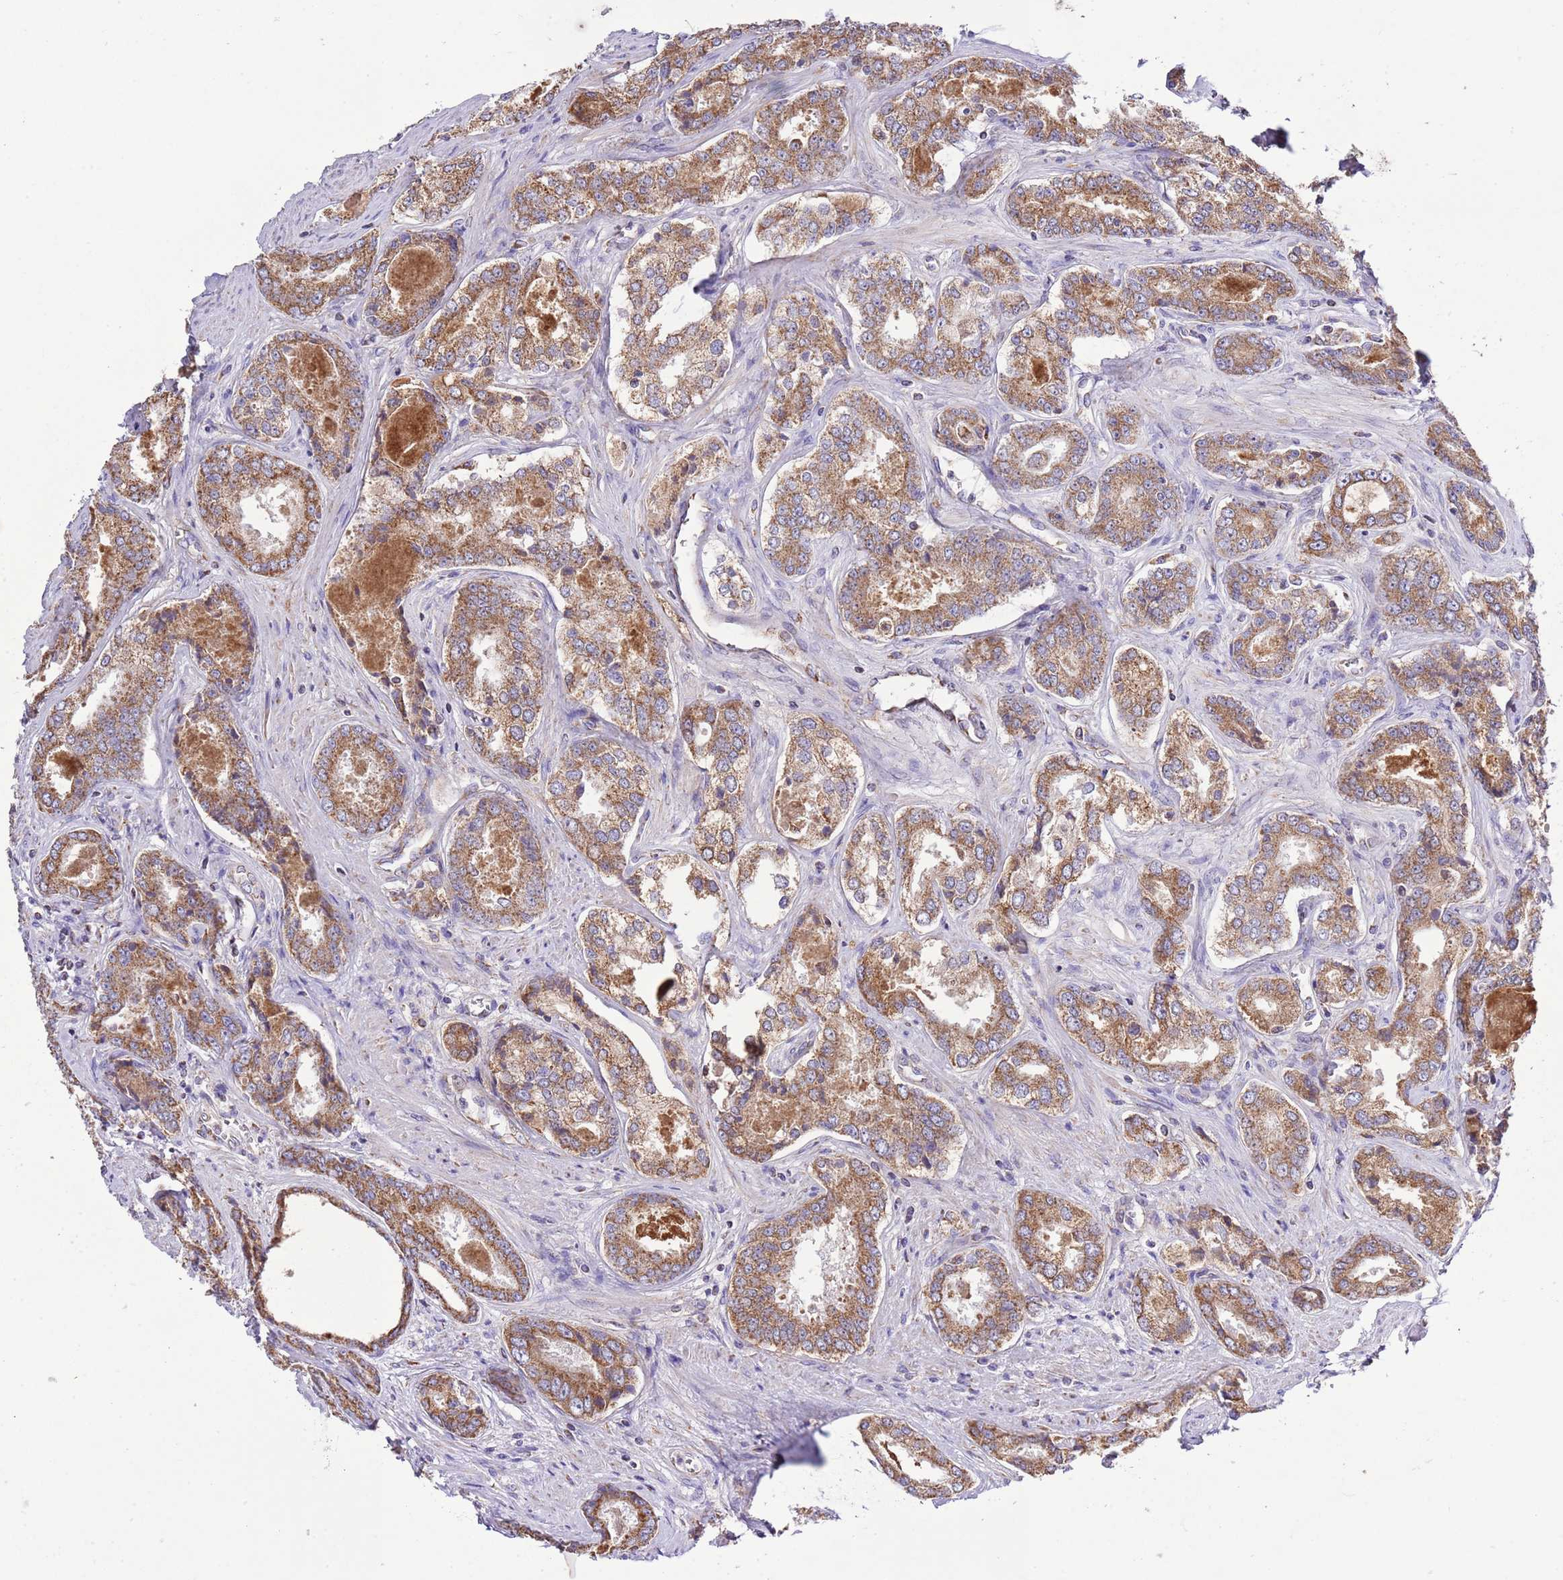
{"staining": {"intensity": "moderate", "quantity": ">75%", "location": "cytoplasmic/membranous"}, "tissue": "prostate cancer", "cell_type": "Tumor cells", "image_type": "cancer", "snomed": [{"axis": "morphology", "description": "Adenocarcinoma, Low grade"}, {"axis": "topography", "description": "Prostate"}], "caption": "A photomicrograph of prostate cancer stained for a protein reveals moderate cytoplasmic/membranous brown staining in tumor cells. The staining was performed using DAB (3,3'-diaminobenzidine), with brown indicating positive protein expression. Nuclei are stained blue with hematoxylin.", "gene": "TEKTIP1", "patient": {"sex": "male", "age": 68}}